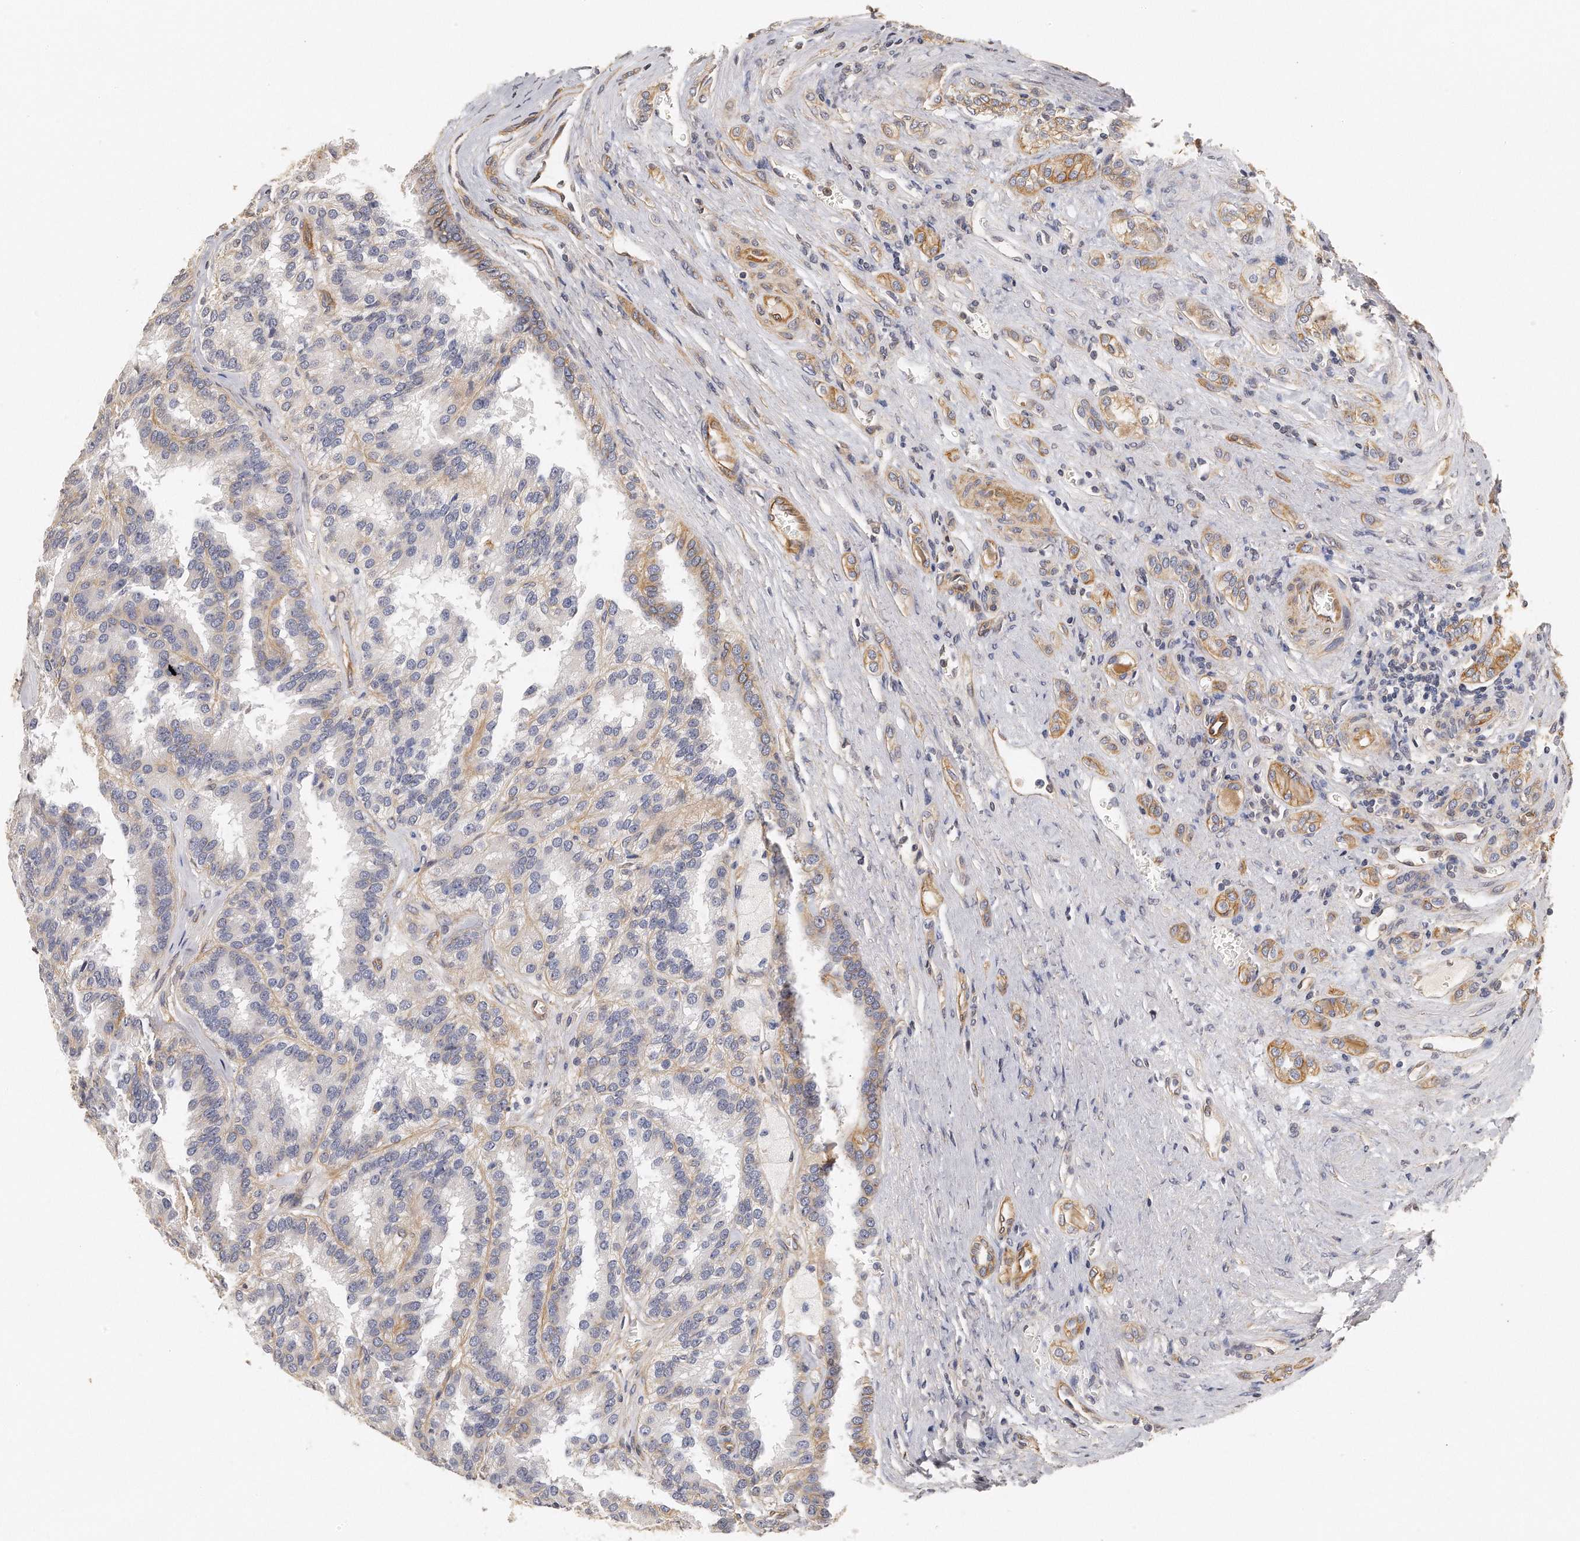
{"staining": {"intensity": "weak", "quantity": "<25%", "location": "cytoplasmic/membranous"}, "tissue": "renal cancer", "cell_type": "Tumor cells", "image_type": "cancer", "snomed": [{"axis": "morphology", "description": "Adenocarcinoma, NOS"}, {"axis": "topography", "description": "Kidney"}], "caption": "The immunohistochemistry image has no significant staining in tumor cells of renal cancer tissue.", "gene": "CHST7", "patient": {"sex": "male", "age": 46}}